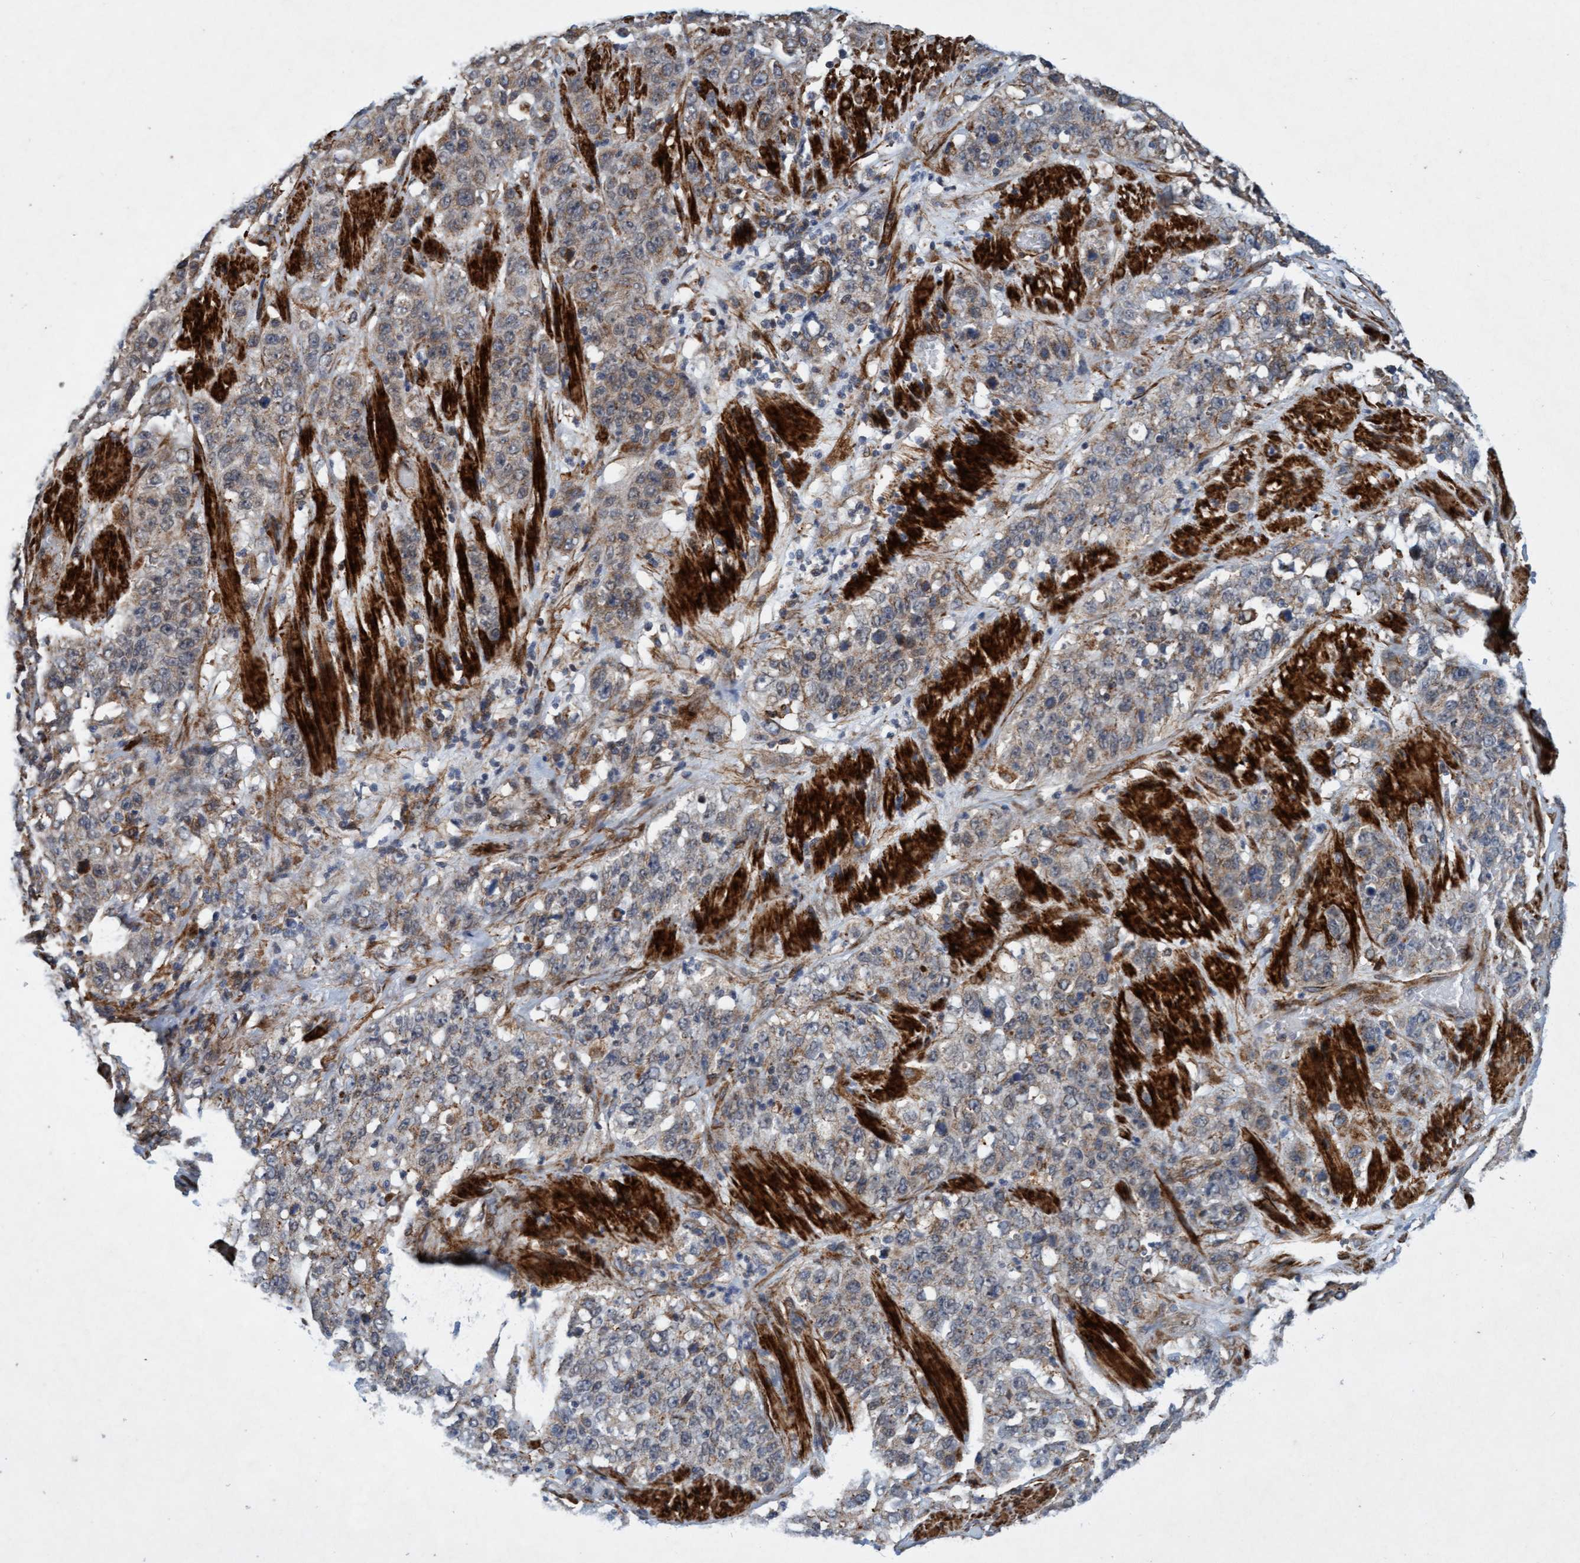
{"staining": {"intensity": "weak", "quantity": ">75%", "location": "cytoplasmic/membranous"}, "tissue": "stomach cancer", "cell_type": "Tumor cells", "image_type": "cancer", "snomed": [{"axis": "morphology", "description": "Adenocarcinoma, NOS"}, {"axis": "topography", "description": "Stomach"}], "caption": "Weak cytoplasmic/membranous positivity for a protein is identified in approximately >75% of tumor cells of stomach cancer (adenocarcinoma) using immunohistochemistry (IHC).", "gene": "TMEM70", "patient": {"sex": "male", "age": 48}}